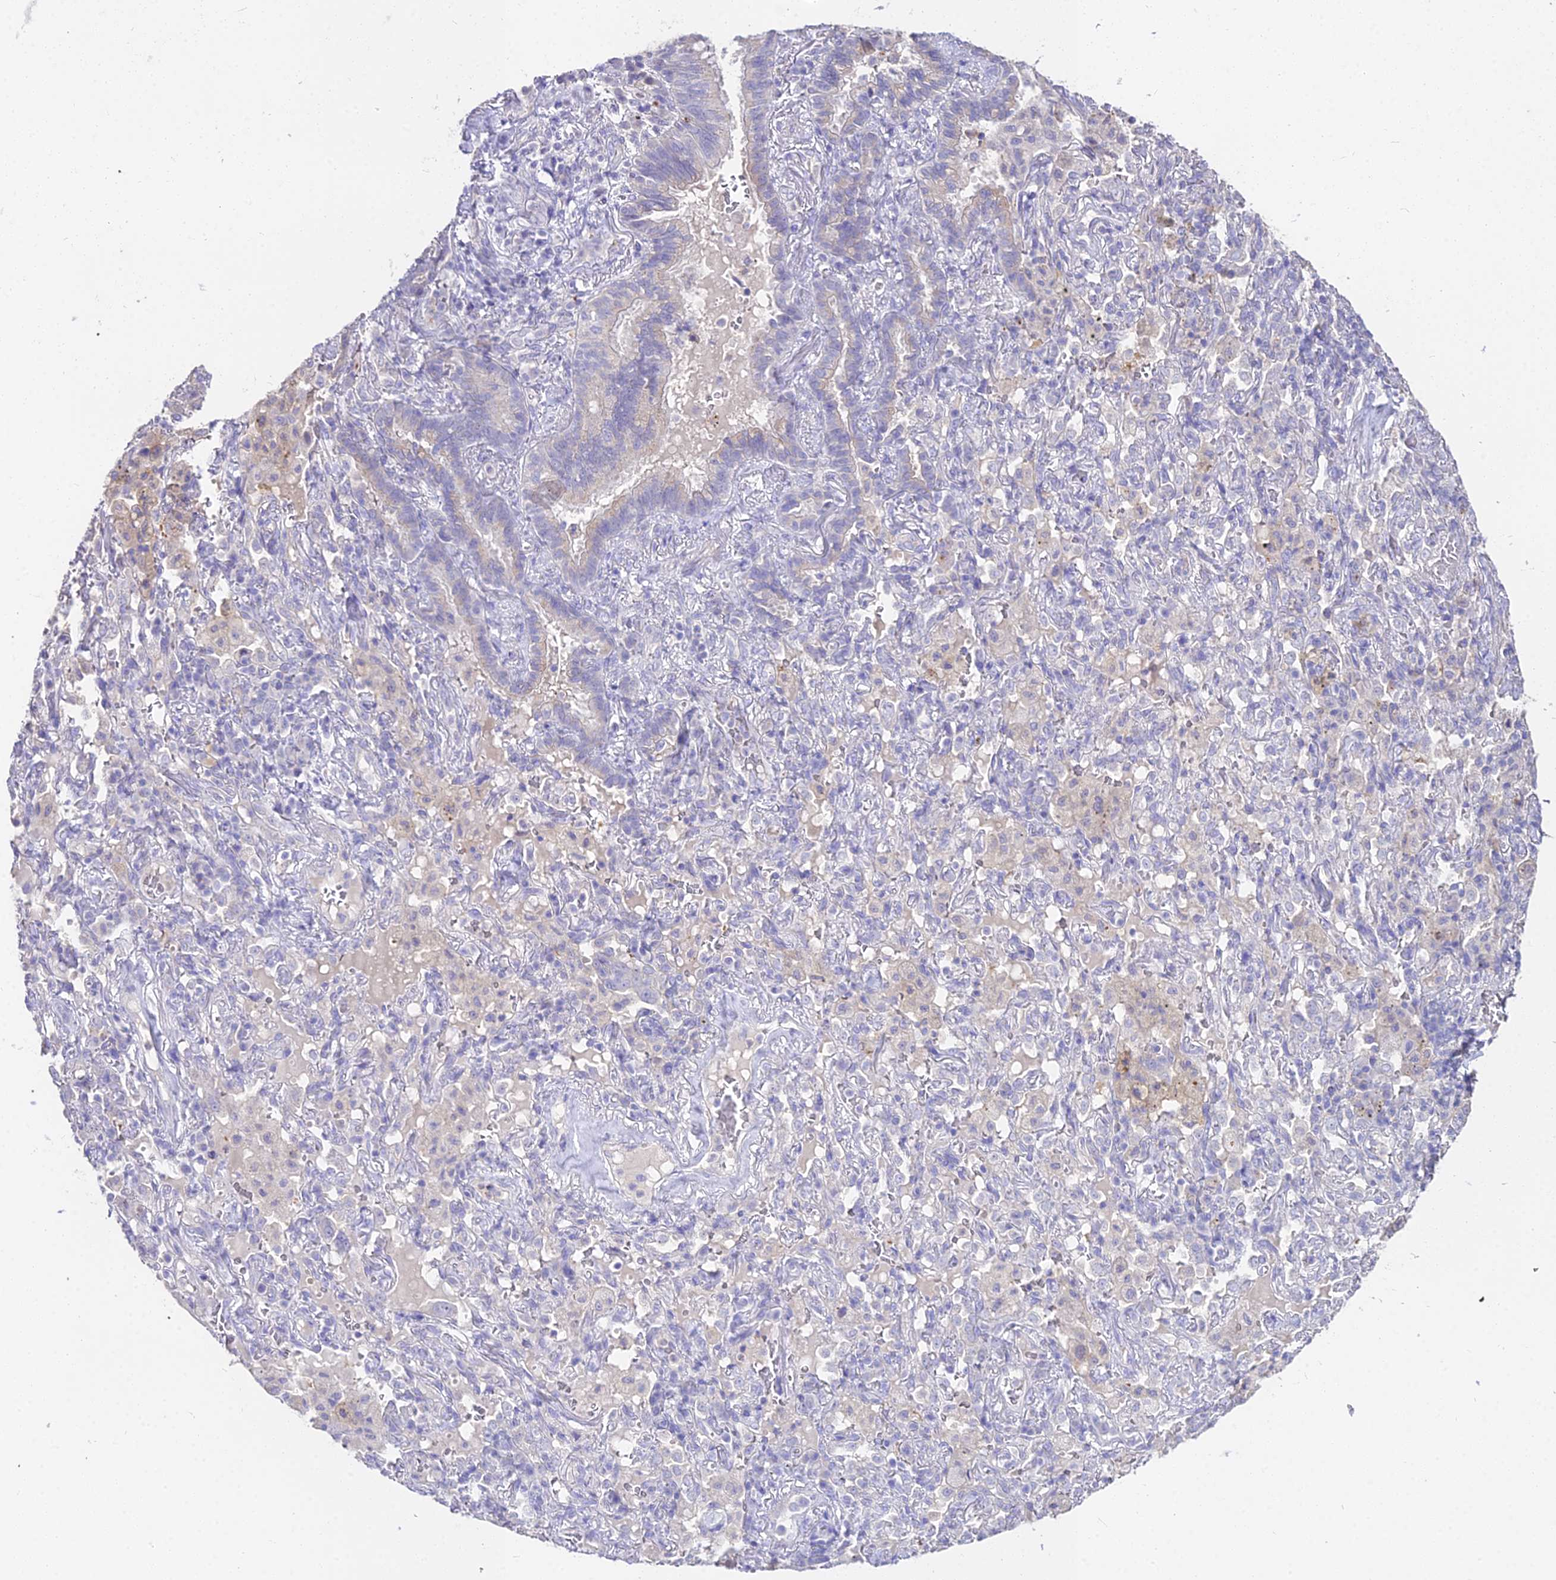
{"staining": {"intensity": "negative", "quantity": "none", "location": "none"}, "tissue": "lung cancer", "cell_type": "Tumor cells", "image_type": "cancer", "snomed": [{"axis": "morphology", "description": "Squamous cell carcinoma, NOS"}, {"axis": "topography", "description": "Lung"}], "caption": "High power microscopy histopathology image of an immunohistochemistry (IHC) photomicrograph of lung cancer, revealing no significant staining in tumor cells.", "gene": "GLYAT", "patient": {"sex": "female", "age": 70}}